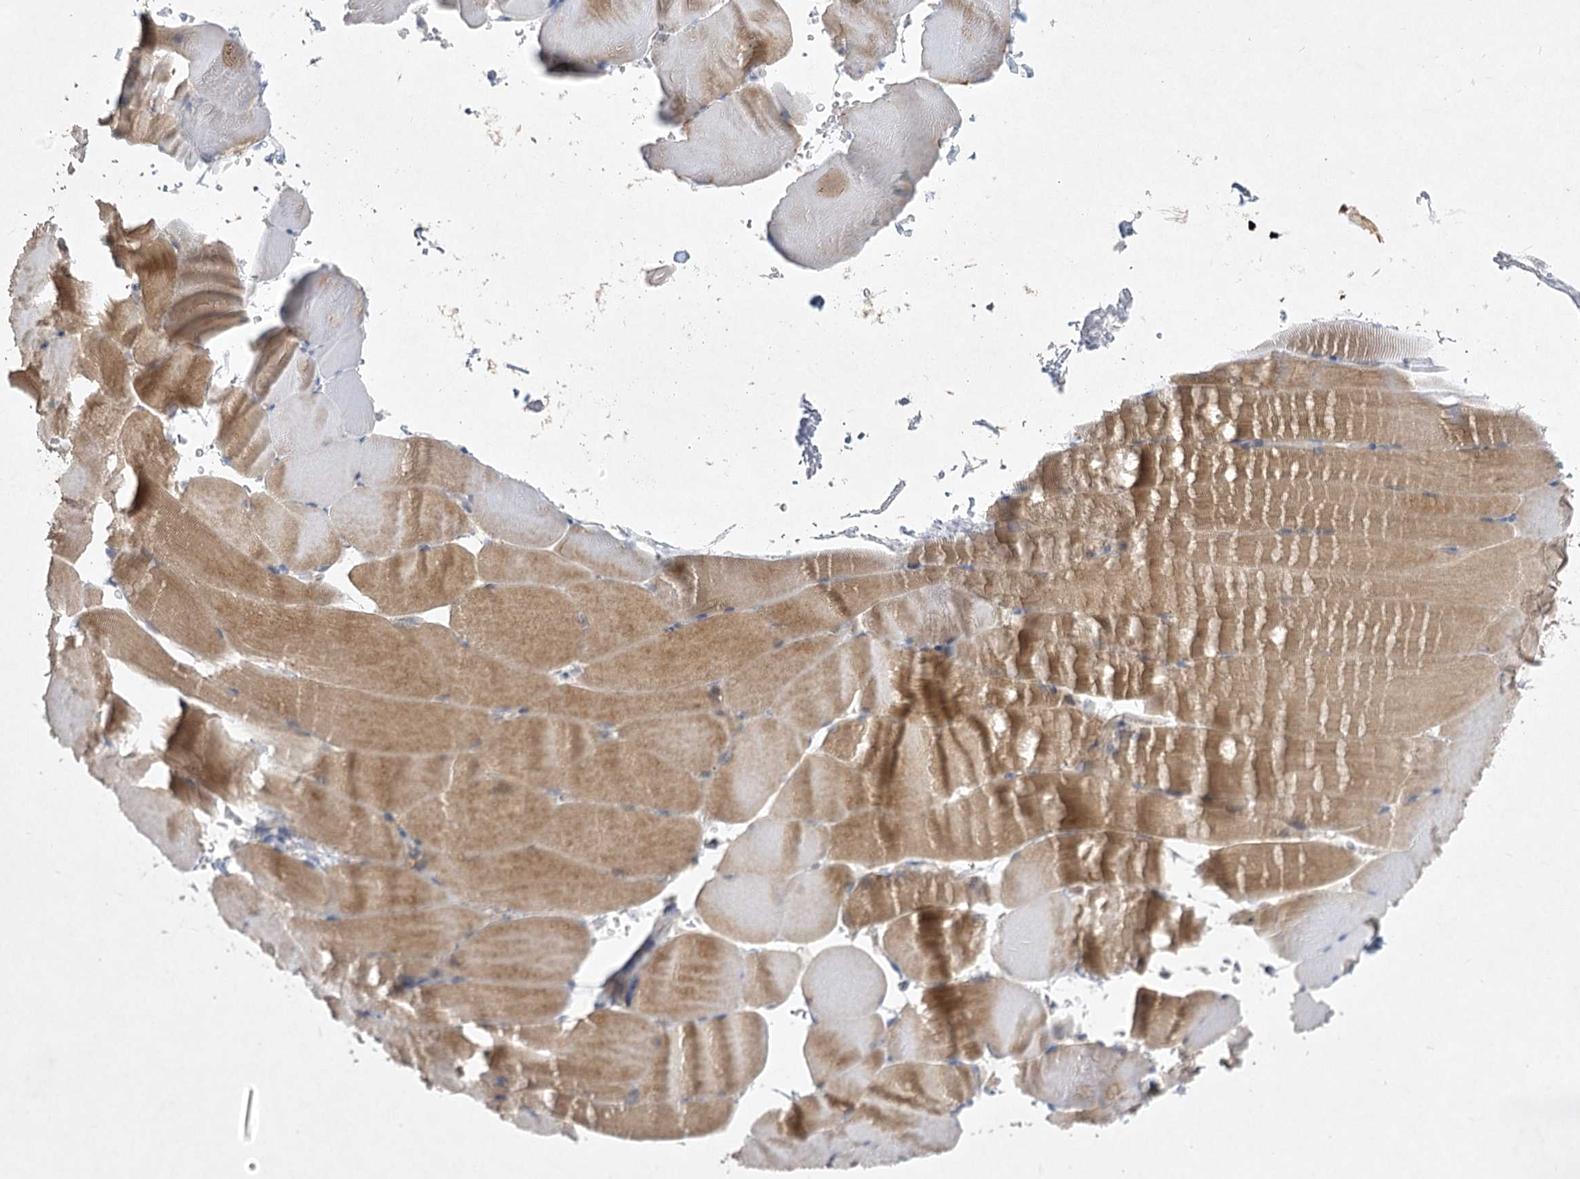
{"staining": {"intensity": "moderate", "quantity": ">75%", "location": "cytoplasmic/membranous"}, "tissue": "skeletal muscle", "cell_type": "Myocytes", "image_type": "normal", "snomed": [{"axis": "morphology", "description": "Normal tissue, NOS"}, {"axis": "topography", "description": "Skeletal muscle"}, {"axis": "topography", "description": "Parathyroid gland"}], "caption": "DAB (3,3'-diaminobenzidine) immunohistochemical staining of normal human skeletal muscle reveals moderate cytoplasmic/membranous protein positivity in about >75% of myocytes.", "gene": "PYROXD1", "patient": {"sex": "female", "age": 37}}